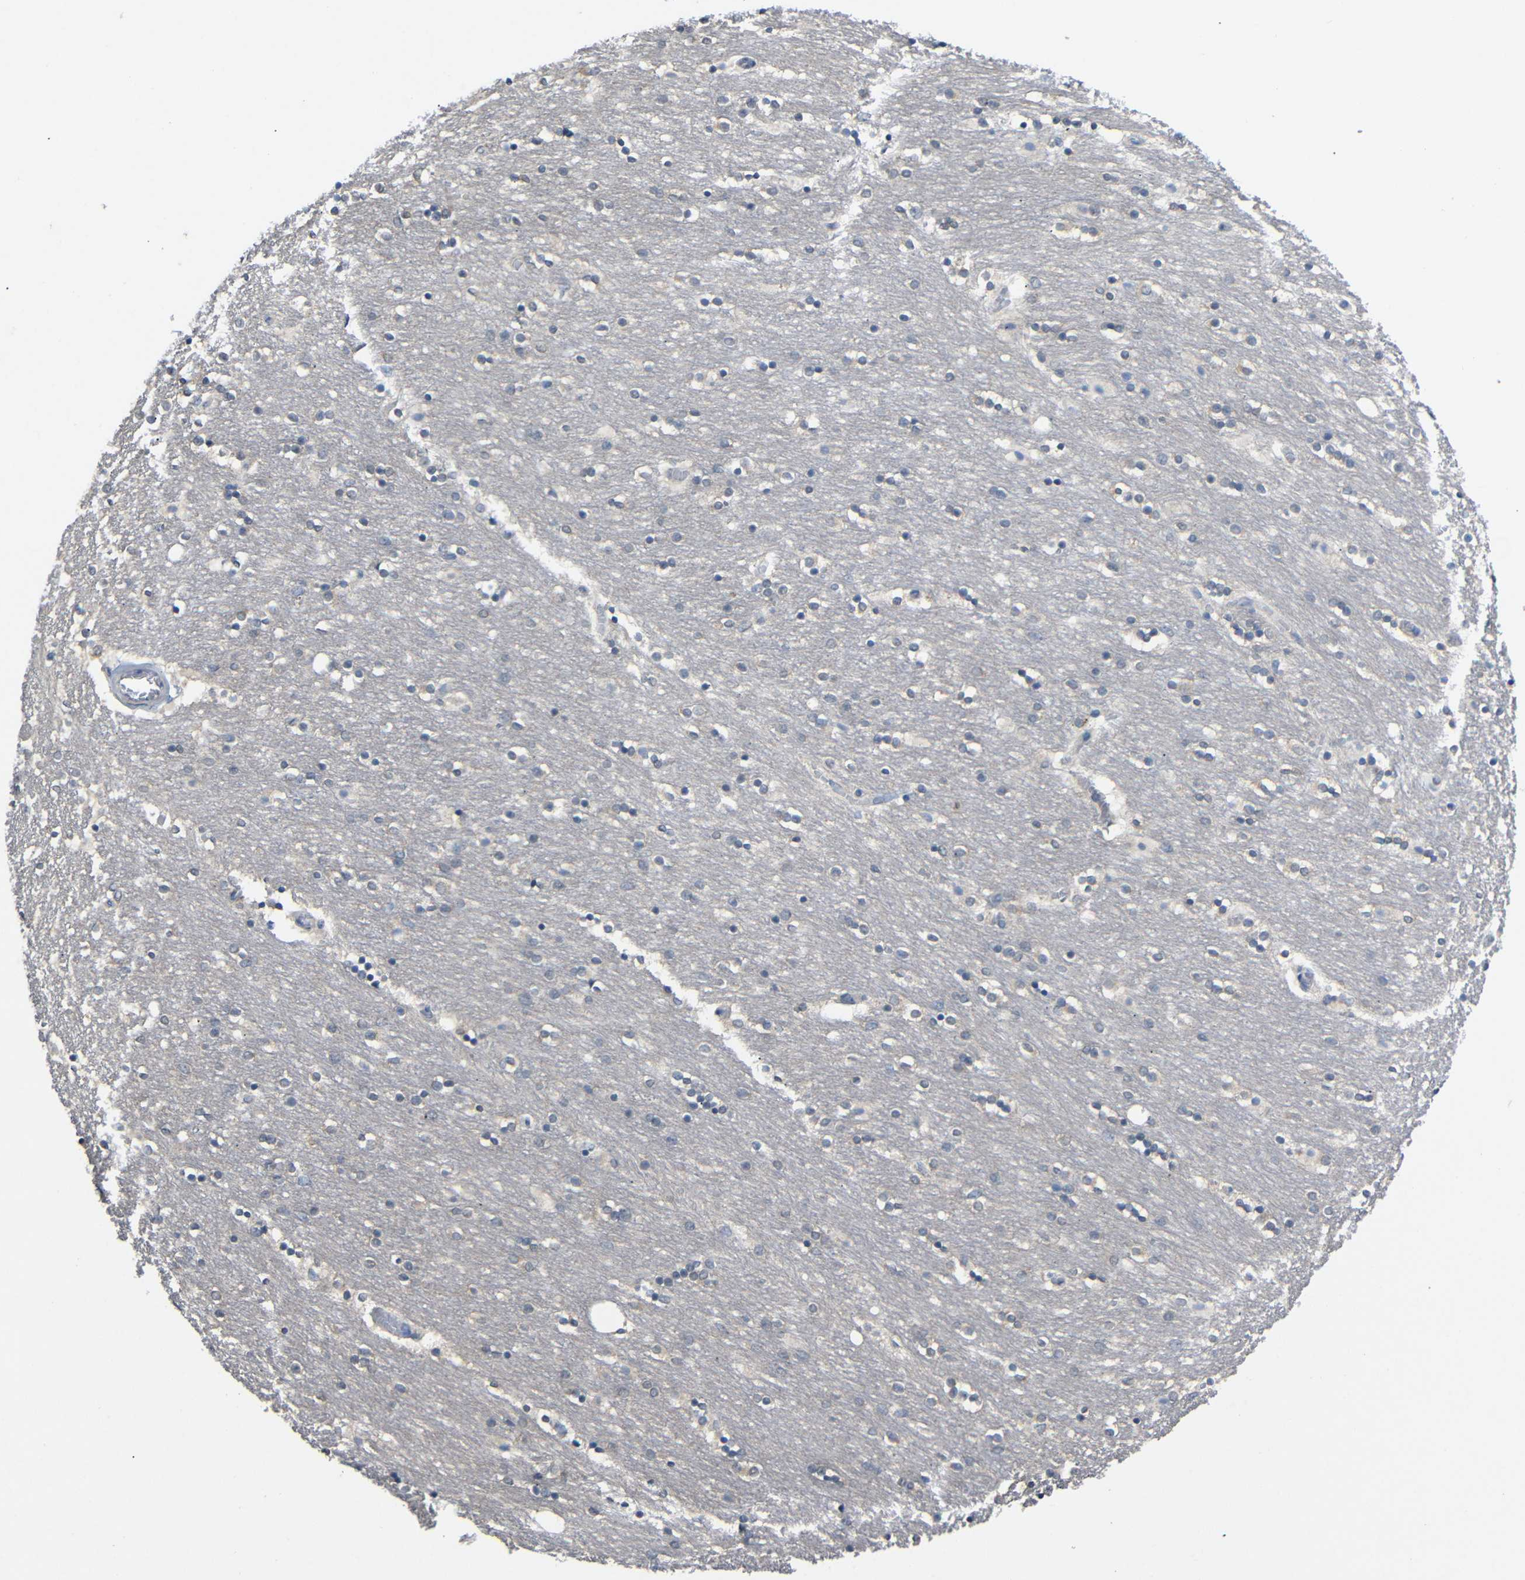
{"staining": {"intensity": "weak", "quantity": "<25%", "location": "cytoplasmic/membranous"}, "tissue": "caudate", "cell_type": "Glial cells", "image_type": "normal", "snomed": [{"axis": "morphology", "description": "Normal tissue, NOS"}, {"axis": "topography", "description": "Lateral ventricle wall"}], "caption": "Glial cells are negative for protein expression in benign human caudate. (DAB (3,3'-diaminobenzidine) immunohistochemistry (IHC) visualized using brightfield microscopy, high magnification).", "gene": "HNF1A", "patient": {"sex": "female", "age": 54}}